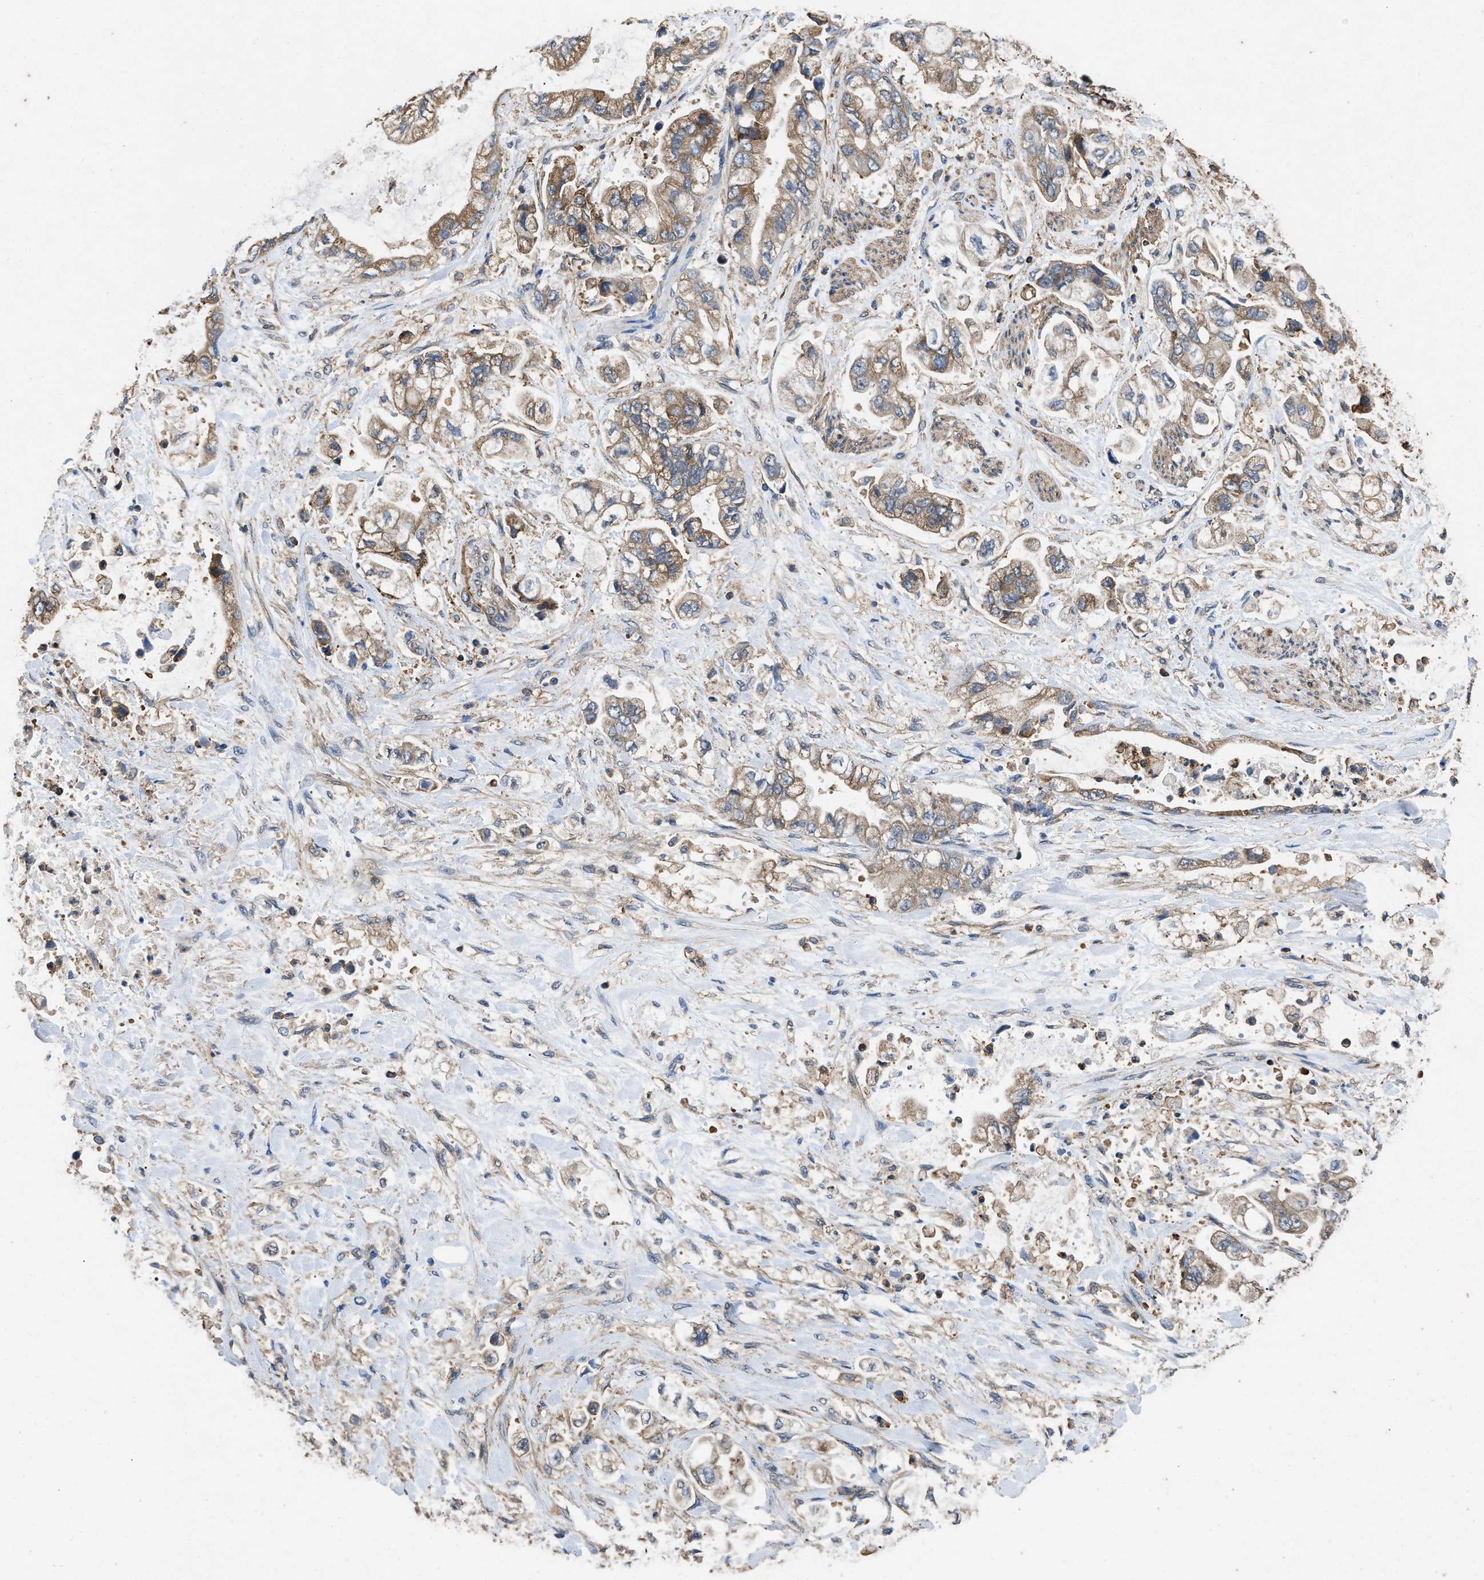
{"staining": {"intensity": "moderate", "quantity": ">75%", "location": "cytoplasmic/membranous"}, "tissue": "stomach cancer", "cell_type": "Tumor cells", "image_type": "cancer", "snomed": [{"axis": "morphology", "description": "Normal tissue, NOS"}, {"axis": "morphology", "description": "Adenocarcinoma, NOS"}, {"axis": "topography", "description": "Stomach"}], "caption": "A brown stain highlights moderate cytoplasmic/membranous positivity of a protein in adenocarcinoma (stomach) tumor cells.", "gene": "LINGO2", "patient": {"sex": "male", "age": 62}}